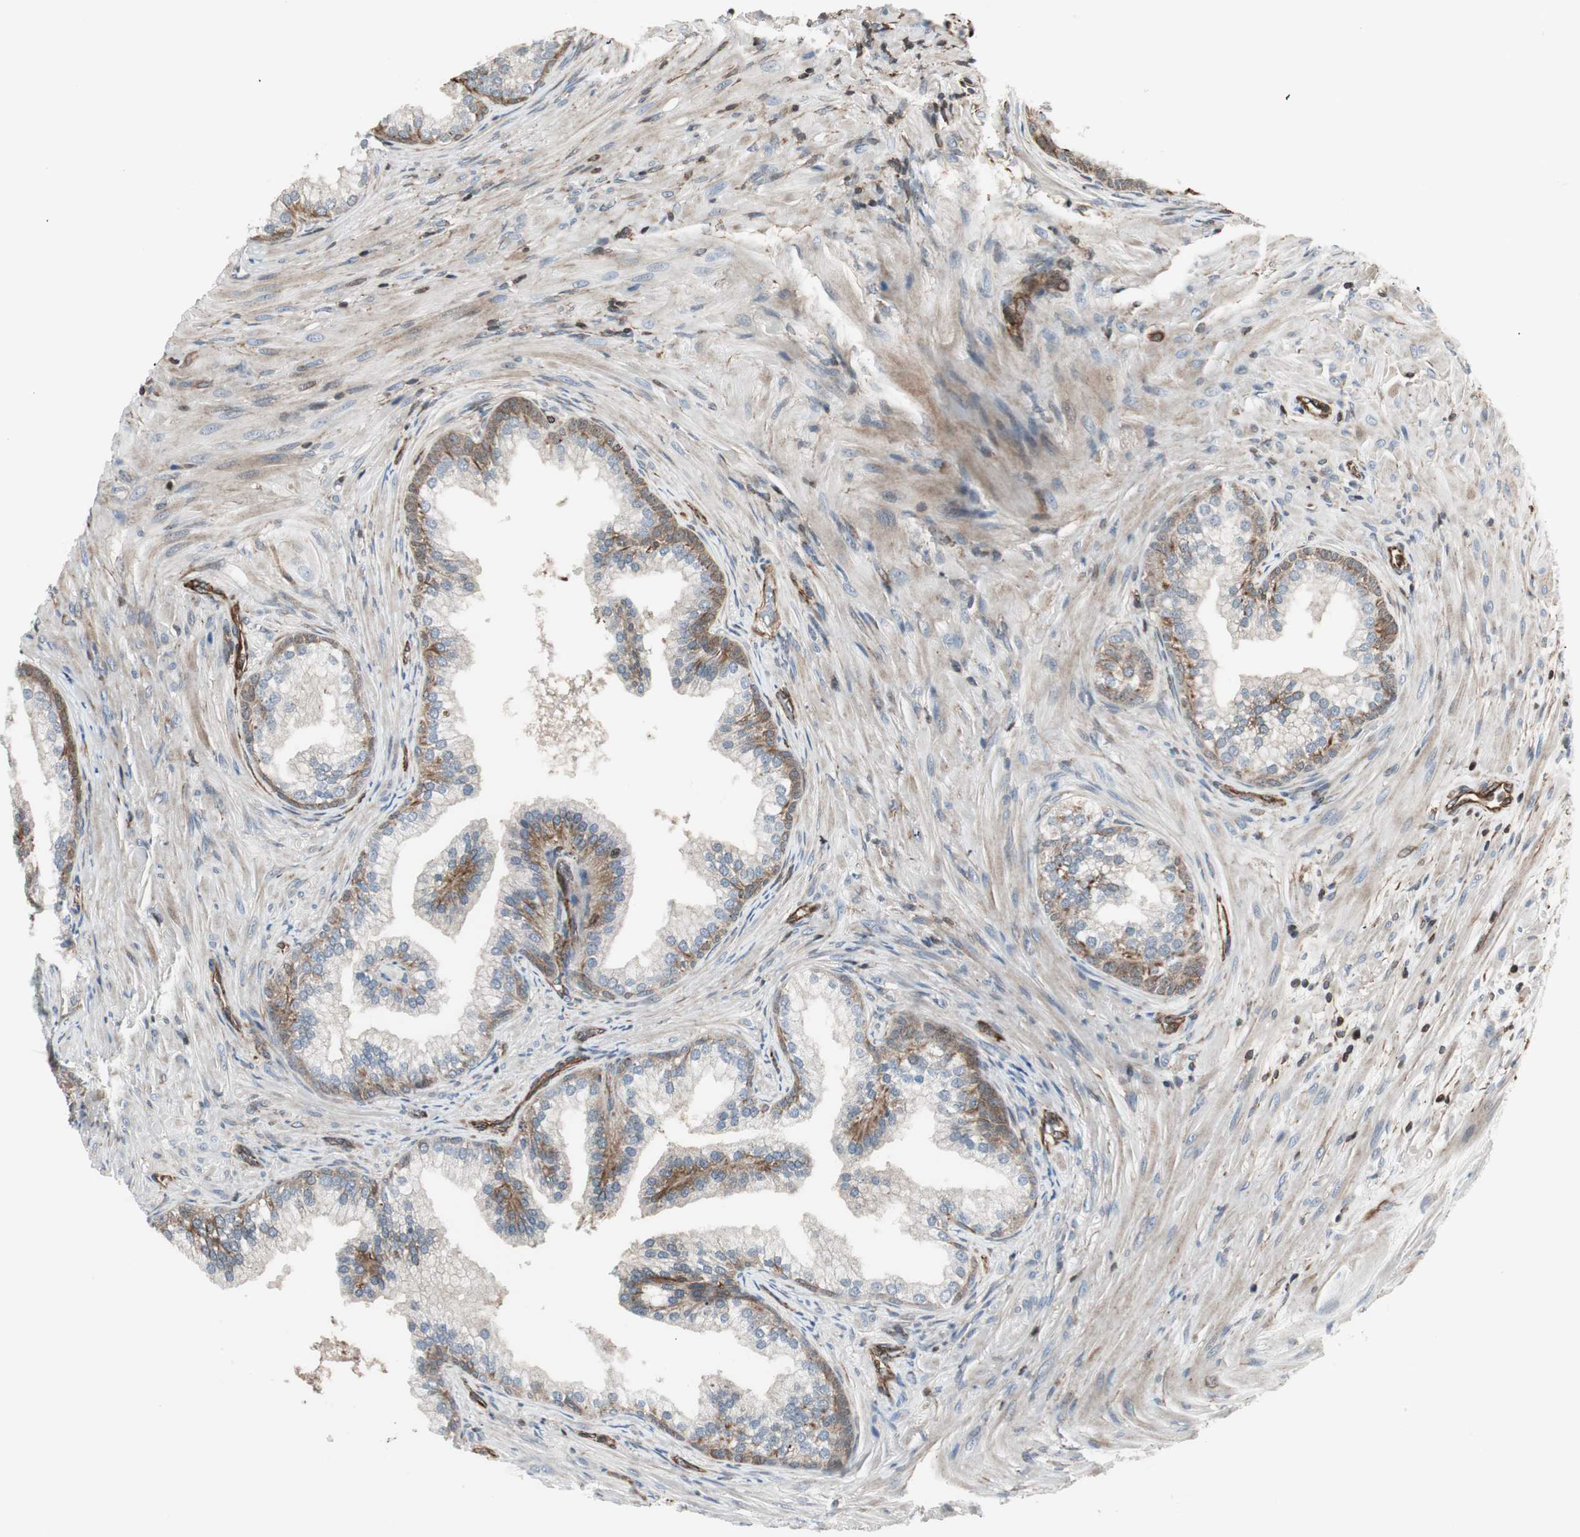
{"staining": {"intensity": "moderate", "quantity": "25%-75%", "location": "cytoplasmic/membranous"}, "tissue": "prostate", "cell_type": "Glandular cells", "image_type": "normal", "snomed": [{"axis": "morphology", "description": "Normal tissue, NOS"}, {"axis": "topography", "description": "Prostate"}], "caption": "Human prostate stained for a protein (brown) exhibits moderate cytoplasmic/membranous positive staining in about 25%-75% of glandular cells.", "gene": "MAD2L2", "patient": {"sex": "male", "age": 76}}